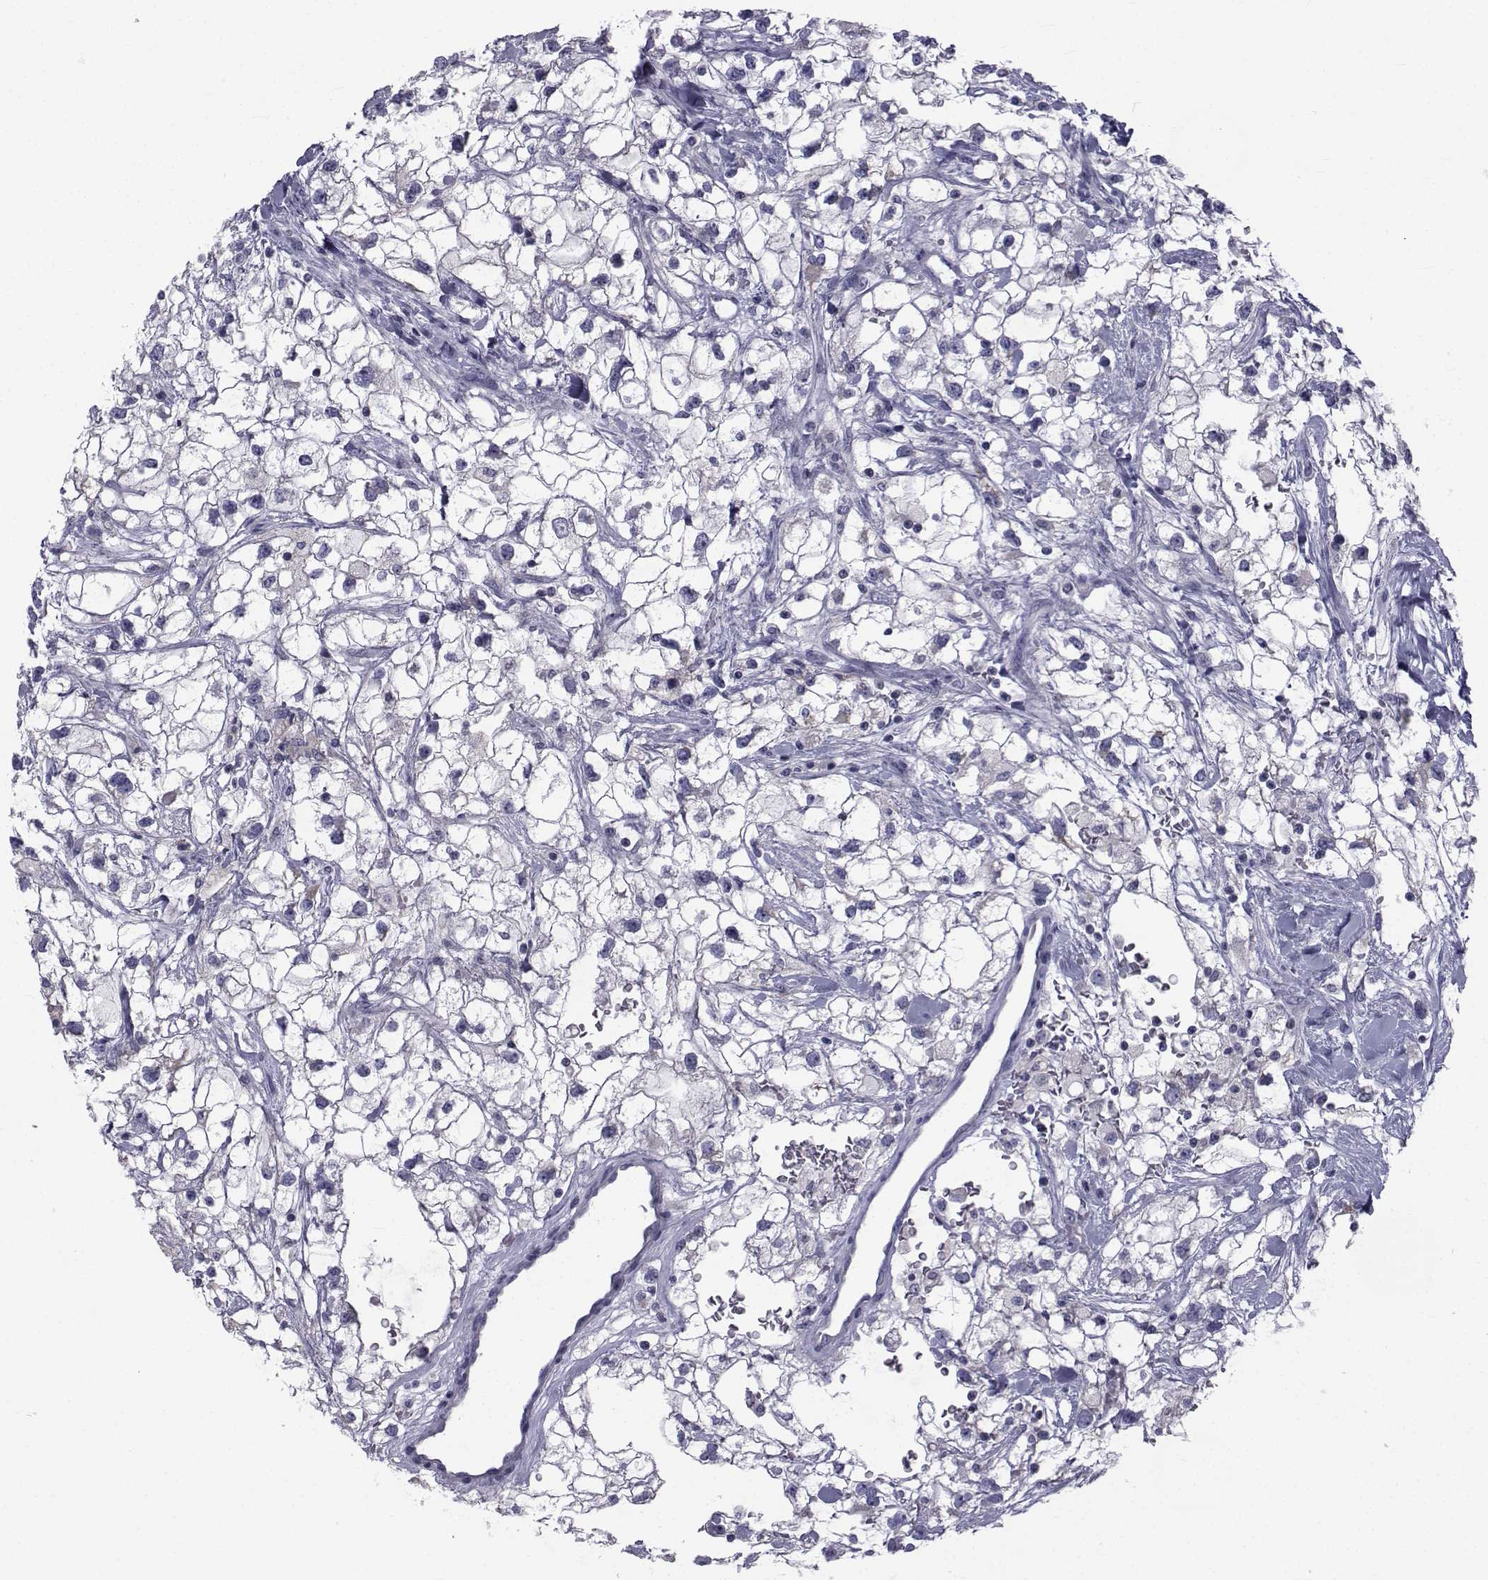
{"staining": {"intensity": "negative", "quantity": "none", "location": "none"}, "tissue": "renal cancer", "cell_type": "Tumor cells", "image_type": "cancer", "snomed": [{"axis": "morphology", "description": "Adenocarcinoma, NOS"}, {"axis": "topography", "description": "Kidney"}], "caption": "Tumor cells are negative for protein expression in human adenocarcinoma (renal).", "gene": "FDXR", "patient": {"sex": "male", "age": 59}}